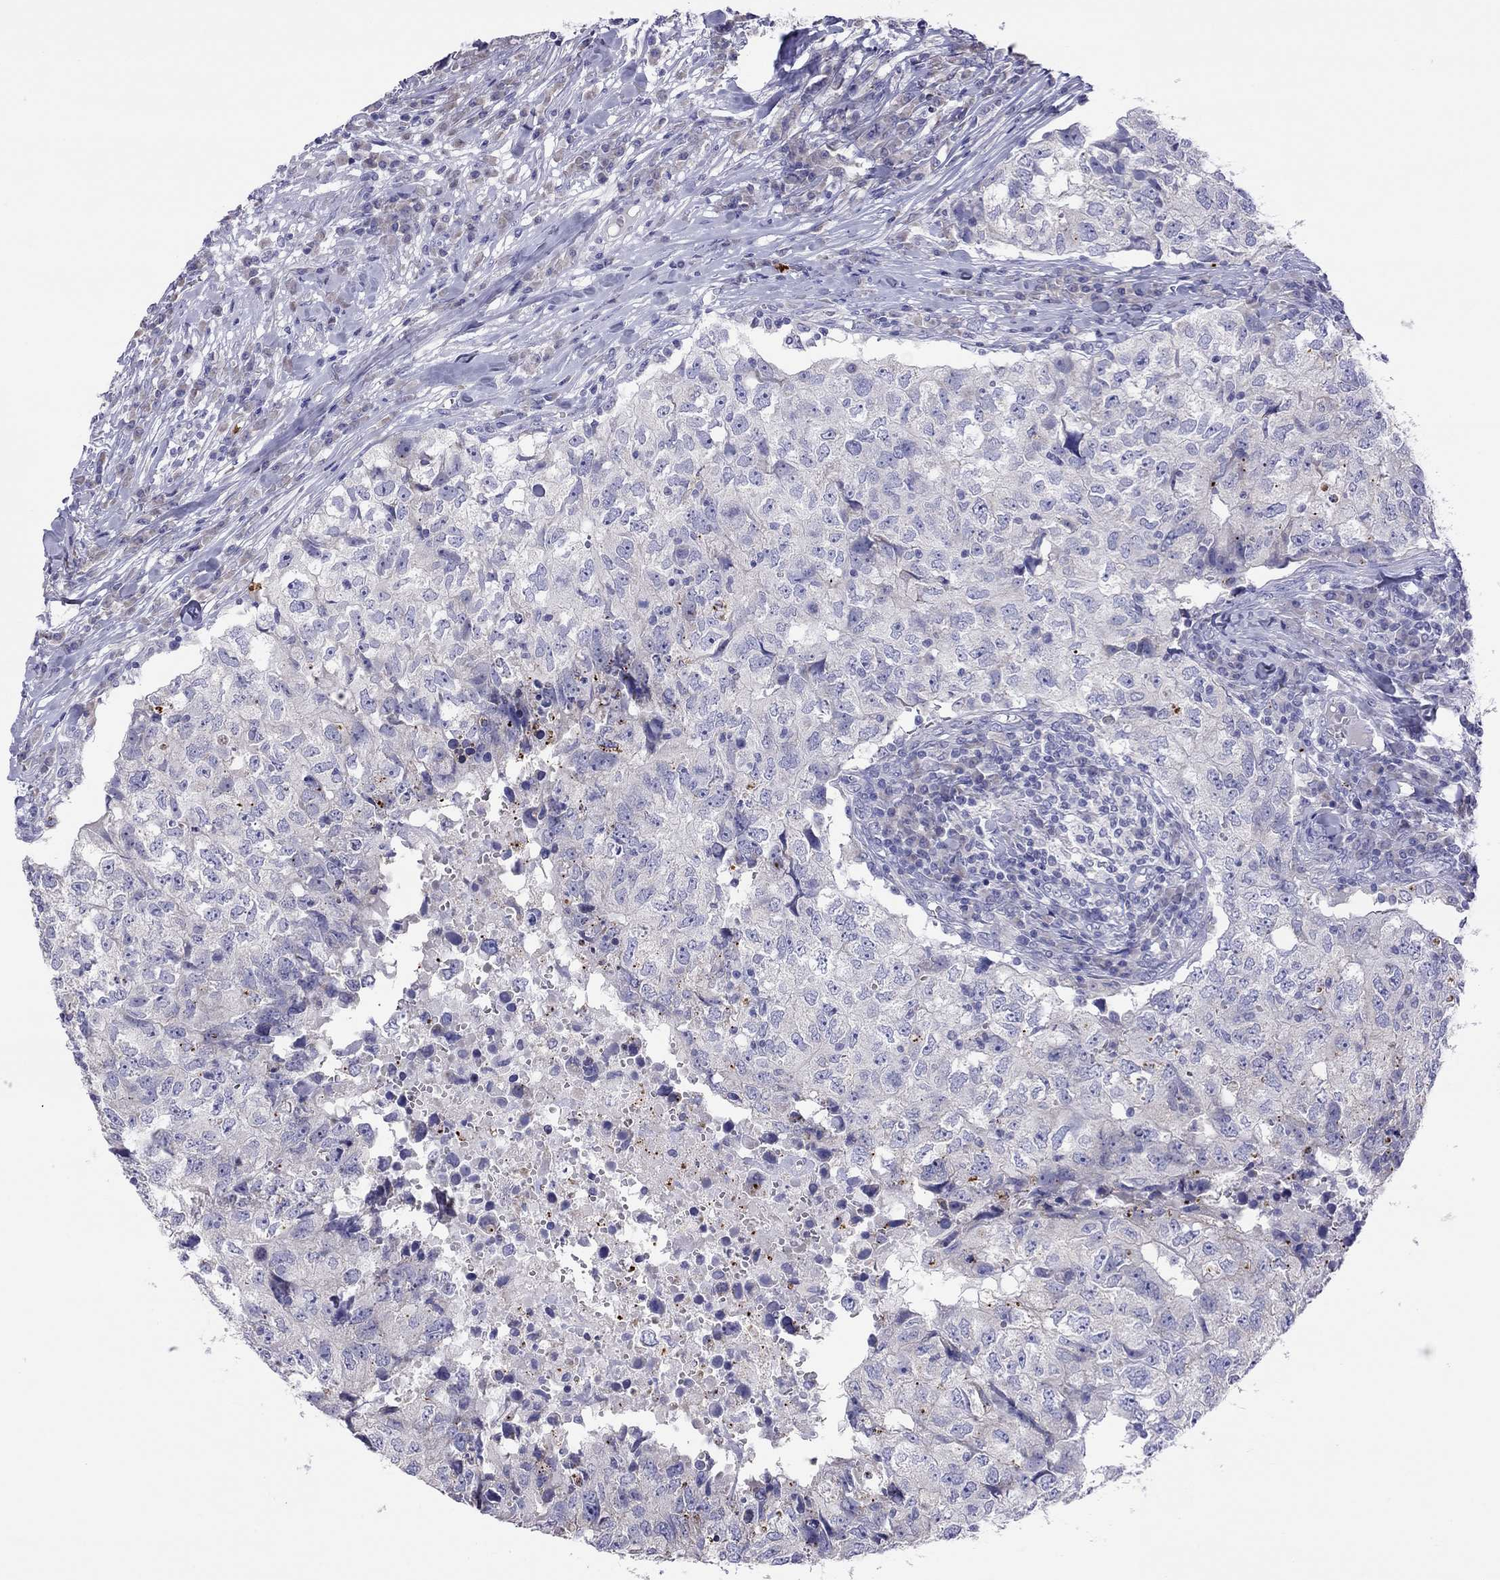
{"staining": {"intensity": "negative", "quantity": "none", "location": "none"}, "tissue": "breast cancer", "cell_type": "Tumor cells", "image_type": "cancer", "snomed": [{"axis": "morphology", "description": "Duct carcinoma"}, {"axis": "topography", "description": "Breast"}], "caption": "Breast cancer (intraductal carcinoma) was stained to show a protein in brown. There is no significant staining in tumor cells.", "gene": "COL9A1", "patient": {"sex": "female", "age": 30}}